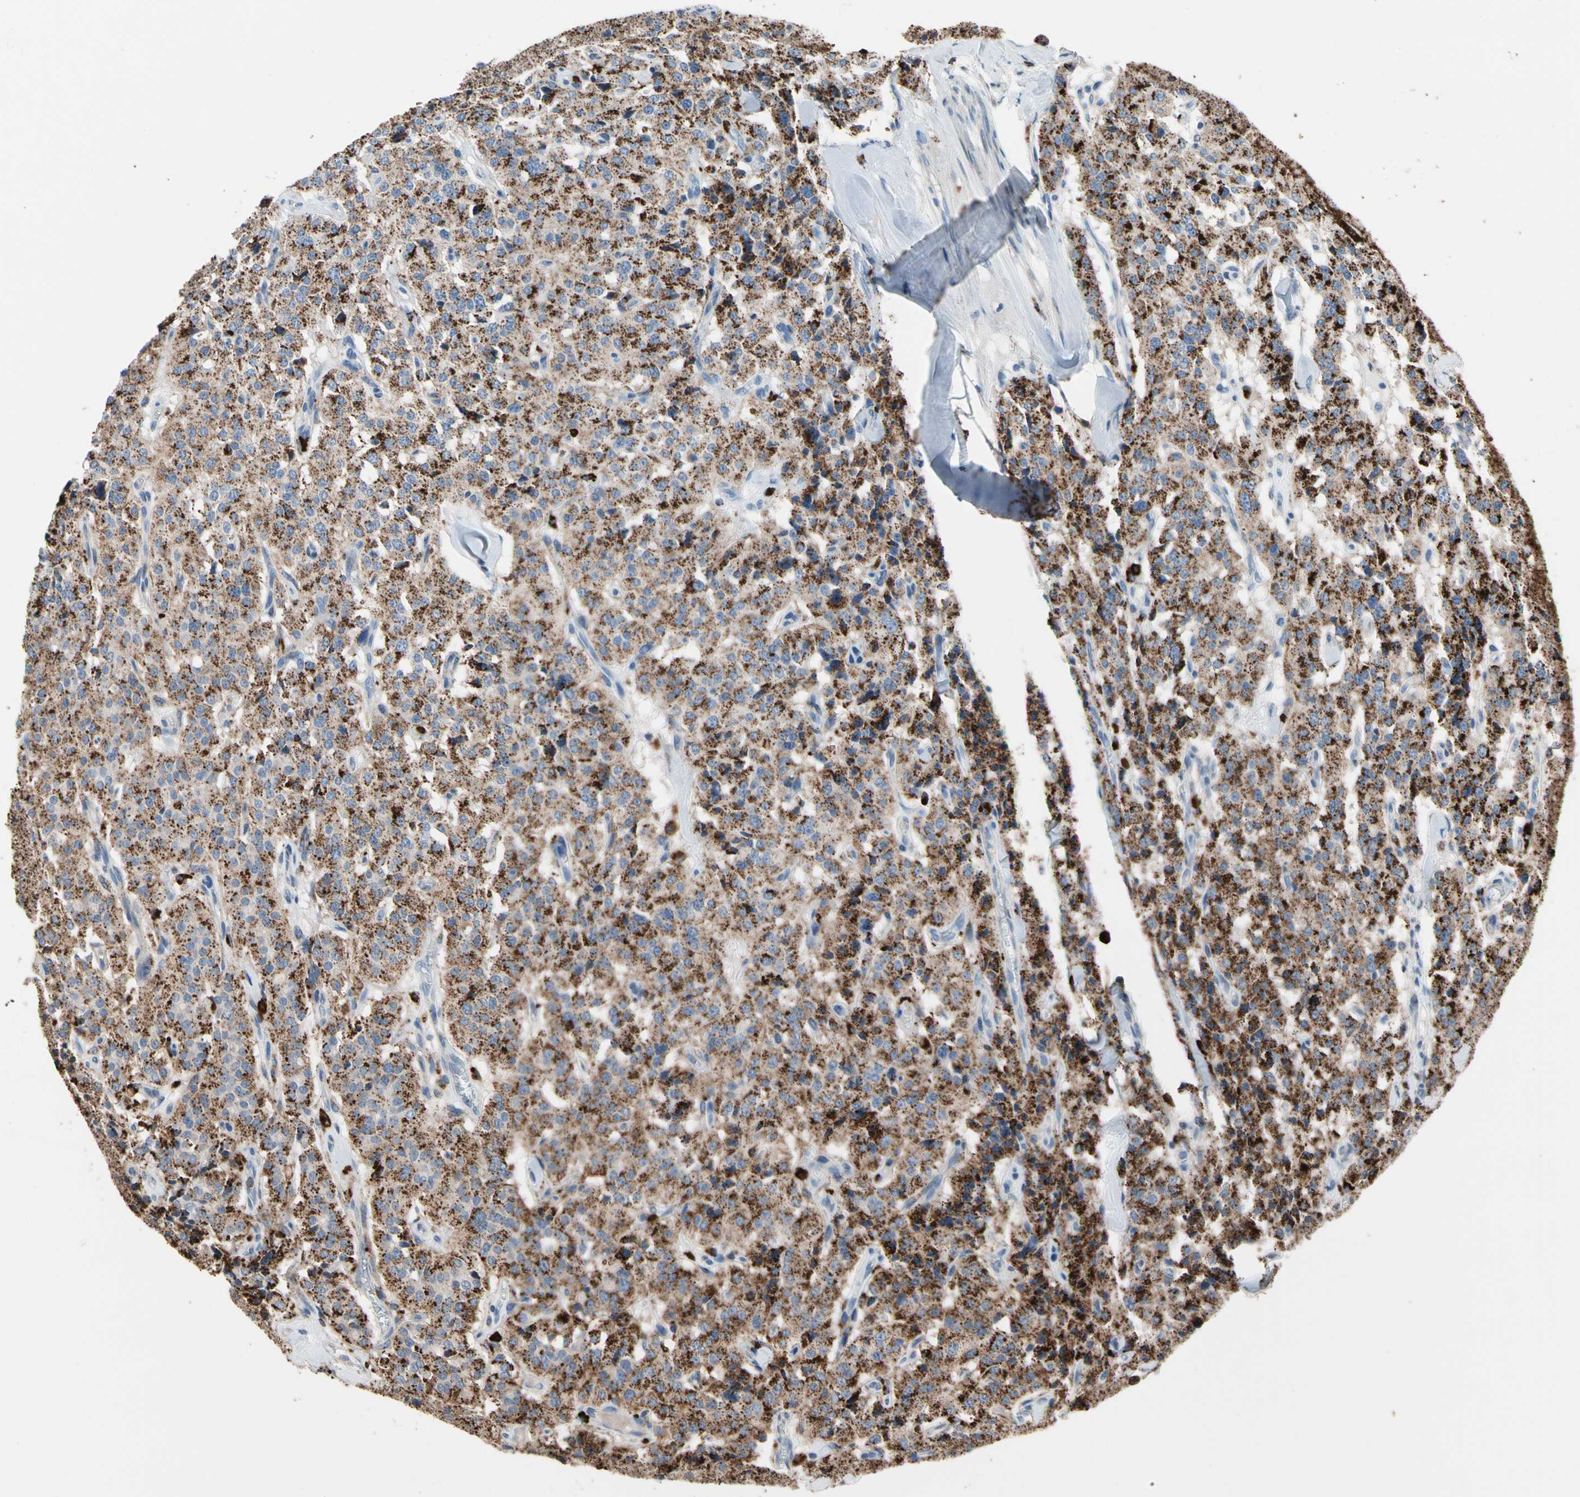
{"staining": {"intensity": "strong", "quantity": ">75%", "location": "cytoplasmic/membranous"}, "tissue": "carcinoid", "cell_type": "Tumor cells", "image_type": "cancer", "snomed": [{"axis": "morphology", "description": "Carcinoid, malignant, NOS"}, {"axis": "topography", "description": "Lung"}], "caption": "Carcinoid stained for a protein demonstrates strong cytoplasmic/membranous positivity in tumor cells. (Brightfield microscopy of DAB IHC at high magnification).", "gene": "GM2A", "patient": {"sex": "male", "age": 30}}